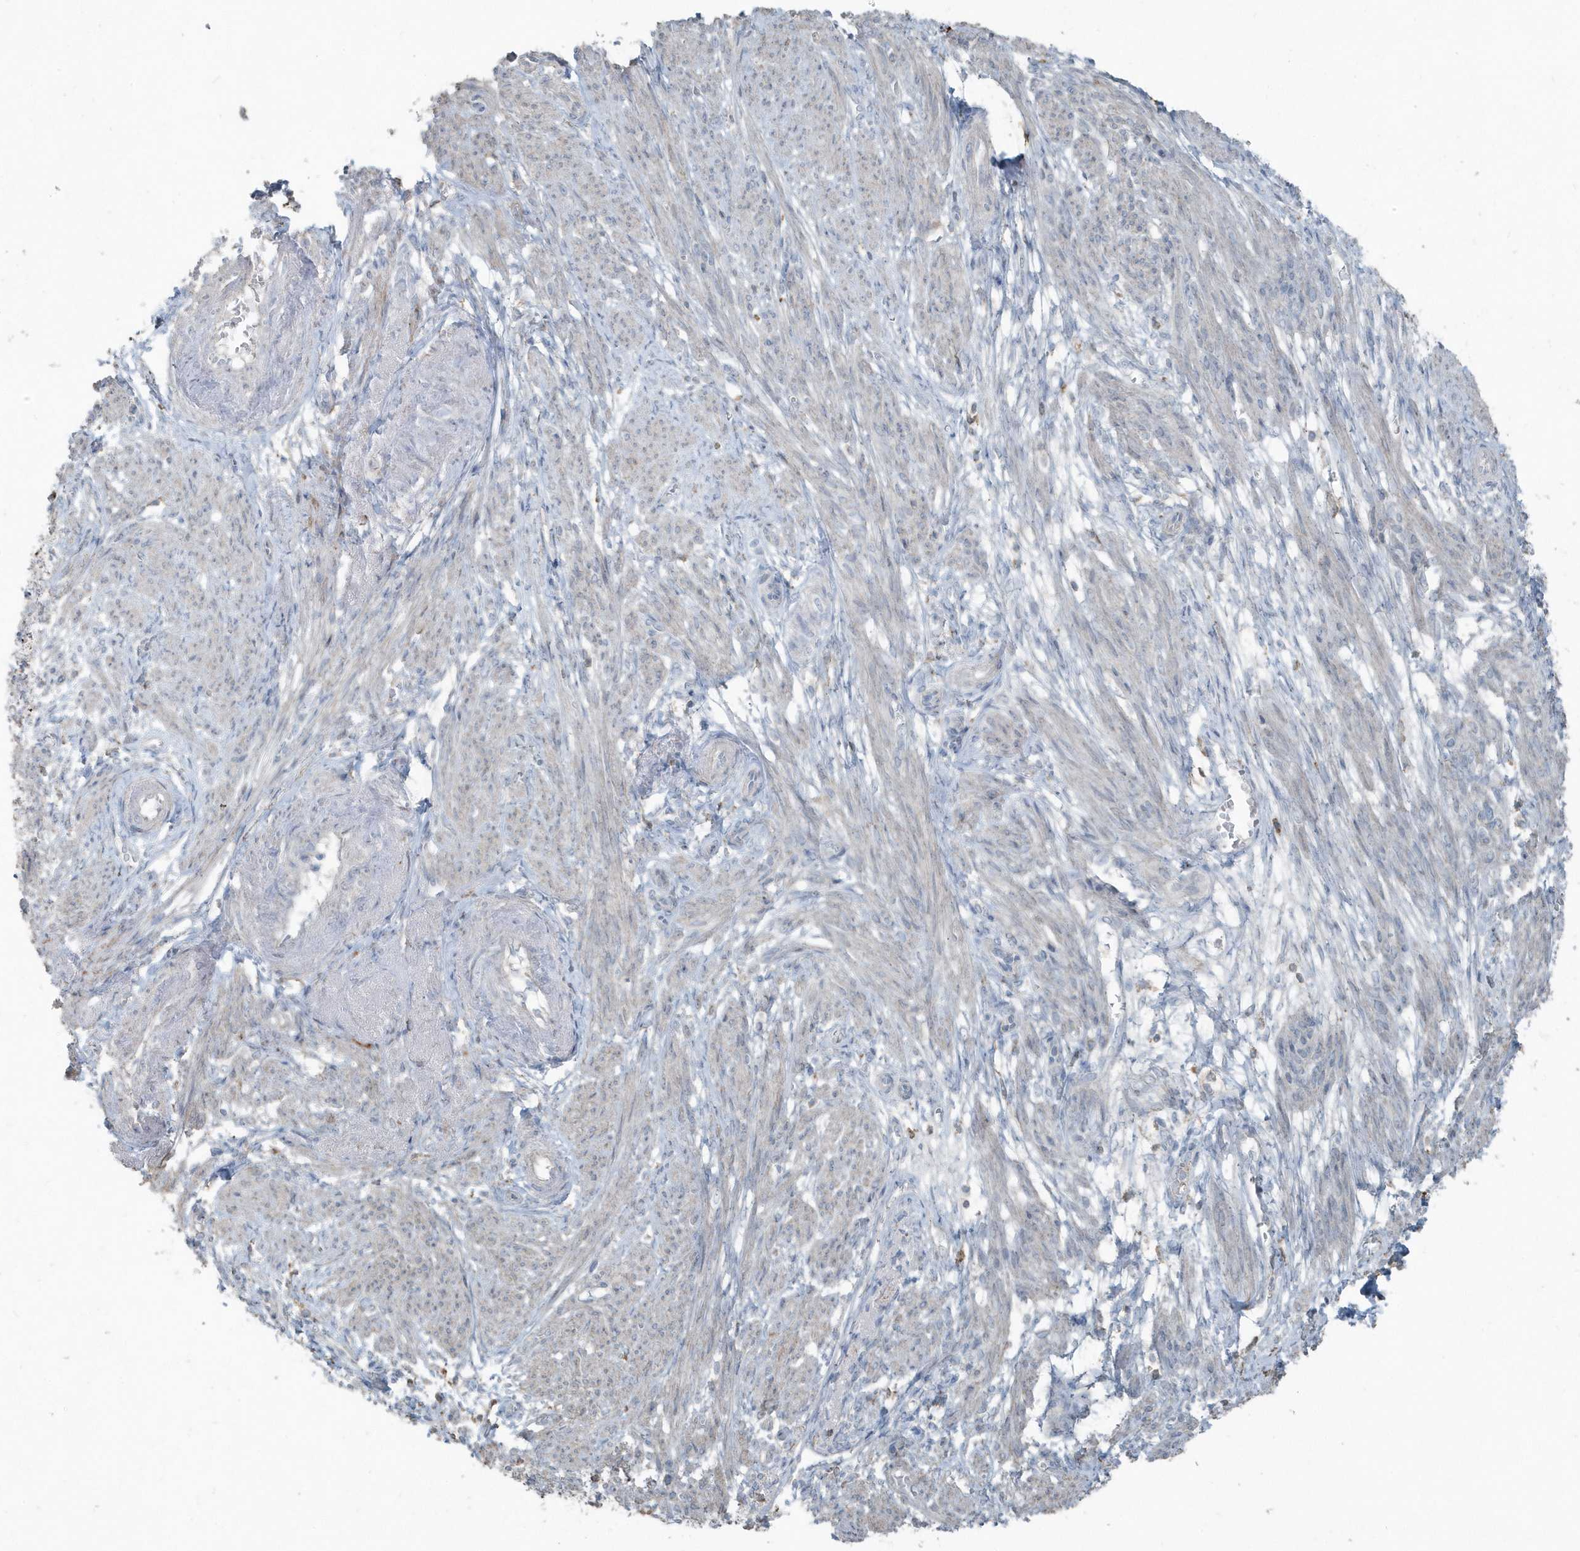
{"staining": {"intensity": "strong", "quantity": "25%-75%", "location": "cytoplasmic/membranous"}, "tissue": "smooth muscle", "cell_type": "Smooth muscle cells", "image_type": "normal", "snomed": [{"axis": "morphology", "description": "Normal tissue, NOS"}, {"axis": "topography", "description": "Smooth muscle"}], "caption": "The micrograph reveals immunohistochemical staining of benign smooth muscle. There is strong cytoplasmic/membranous expression is present in approximately 25%-75% of smooth muscle cells. Immunohistochemistry (ihc) stains the protein of interest in brown and the nuclei are stained blue.", "gene": "ACTC1", "patient": {"sex": "female", "age": 39}}